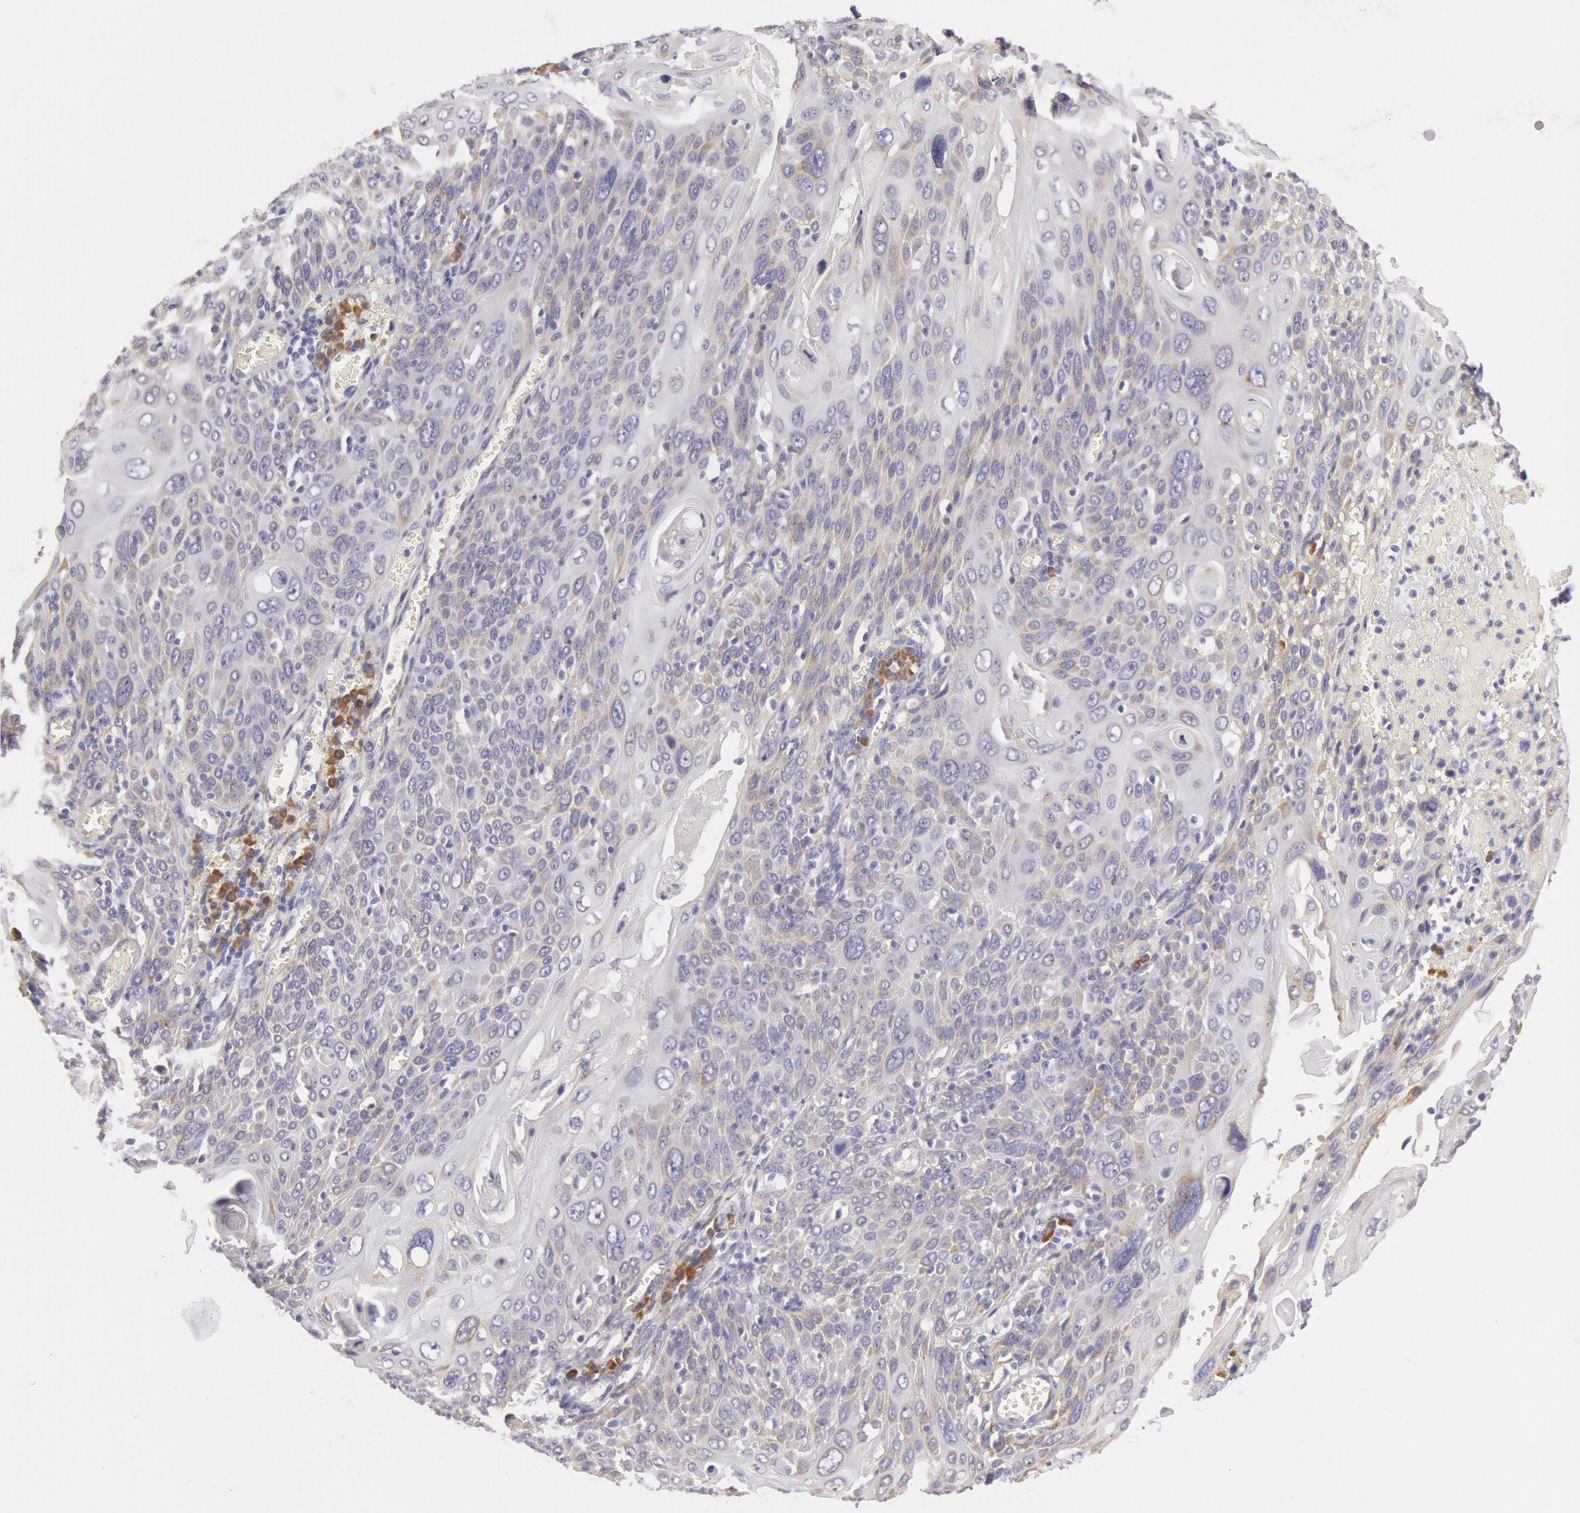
{"staining": {"intensity": "weak", "quantity": "25%-75%", "location": "cytoplasmic/membranous"}, "tissue": "cervical cancer", "cell_type": "Tumor cells", "image_type": "cancer", "snomed": [{"axis": "morphology", "description": "Squamous cell carcinoma, NOS"}, {"axis": "topography", "description": "Cervix"}], "caption": "Weak cytoplasmic/membranous protein expression is identified in about 25%-75% of tumor cells in cervical squamous cell carcinoma. (Stains: DAB in brown, nuclei in blue, Microscopy: brightfield microscopy at high magnification).", "gene": "CIDEB", "patient": {"sex": "female", "age": 54}}